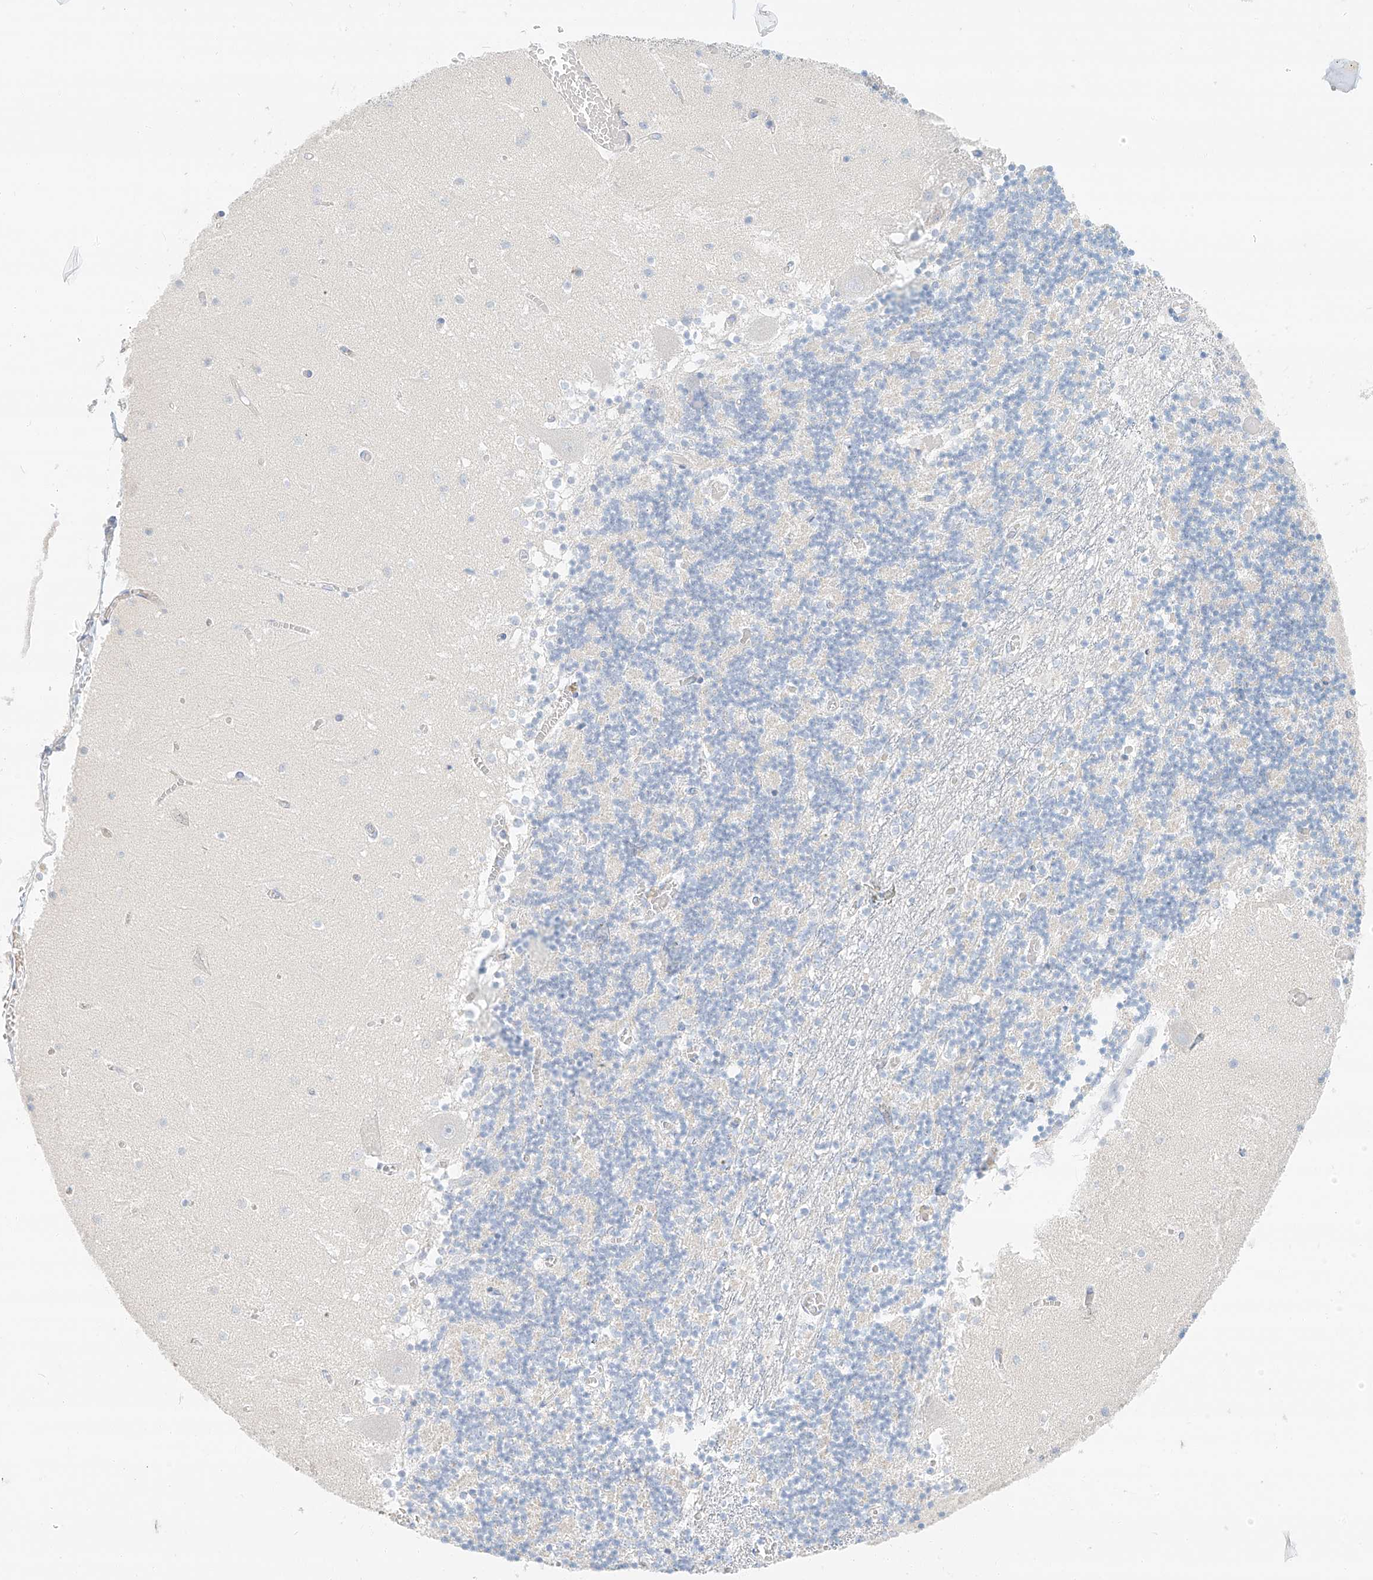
{"staining": {"intensity": "negative", "quantity": "none", "location": "none"}, "tissue": "cerebellum", "cell_type": "Cells in granular layer", "image_type": "normal", "snomed": [{"axis": "morphology", "description": "Normal tissue, NOS"}, {"axis": "topography", "description": "Cerebellum"}], "caption": "A micrograph of cerebellum stained for a protein exhibits no brown staining in cells in granular layer.", "gene": "PGC", "patient": {"sex": "female", "age": 28}}